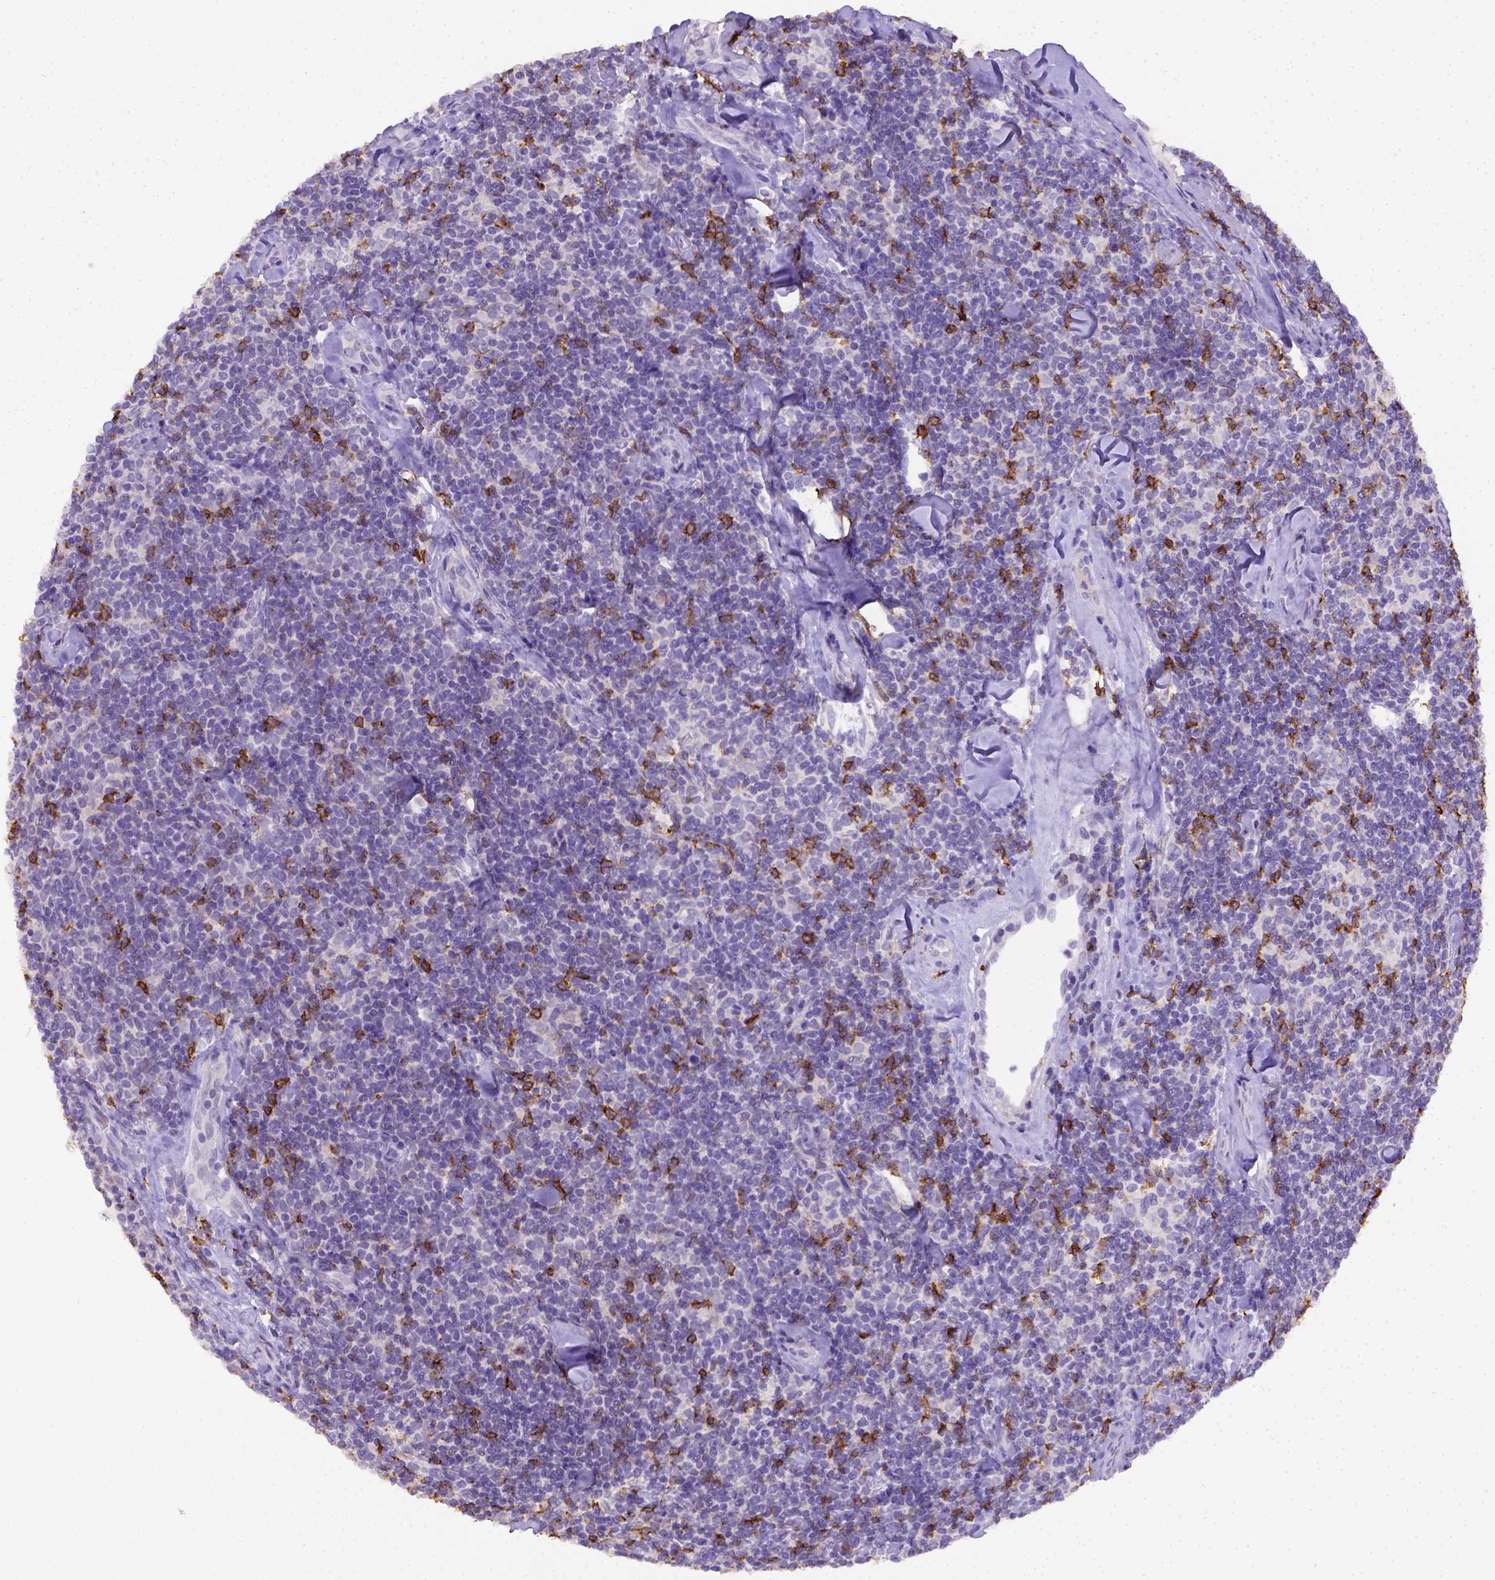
{"staining": {"intensity": "negative", "quantity": "none", "location": "none"}, "tissue": "lymphoma", "cell_type": "Tumor cells", "image_type": "cancer", "snomed": [{"axis": "morphology", "description": "Malignant lymphoma, non-Hodgkin's type, Low grade"}, {"axis": "topography", "description": "Lymph node"}], "caption": "A micrograph of human lymphoma is negative for staining in tumor cells.", "gene": "B3GAT1", "patient": {"sex": "female", "age": 56}}